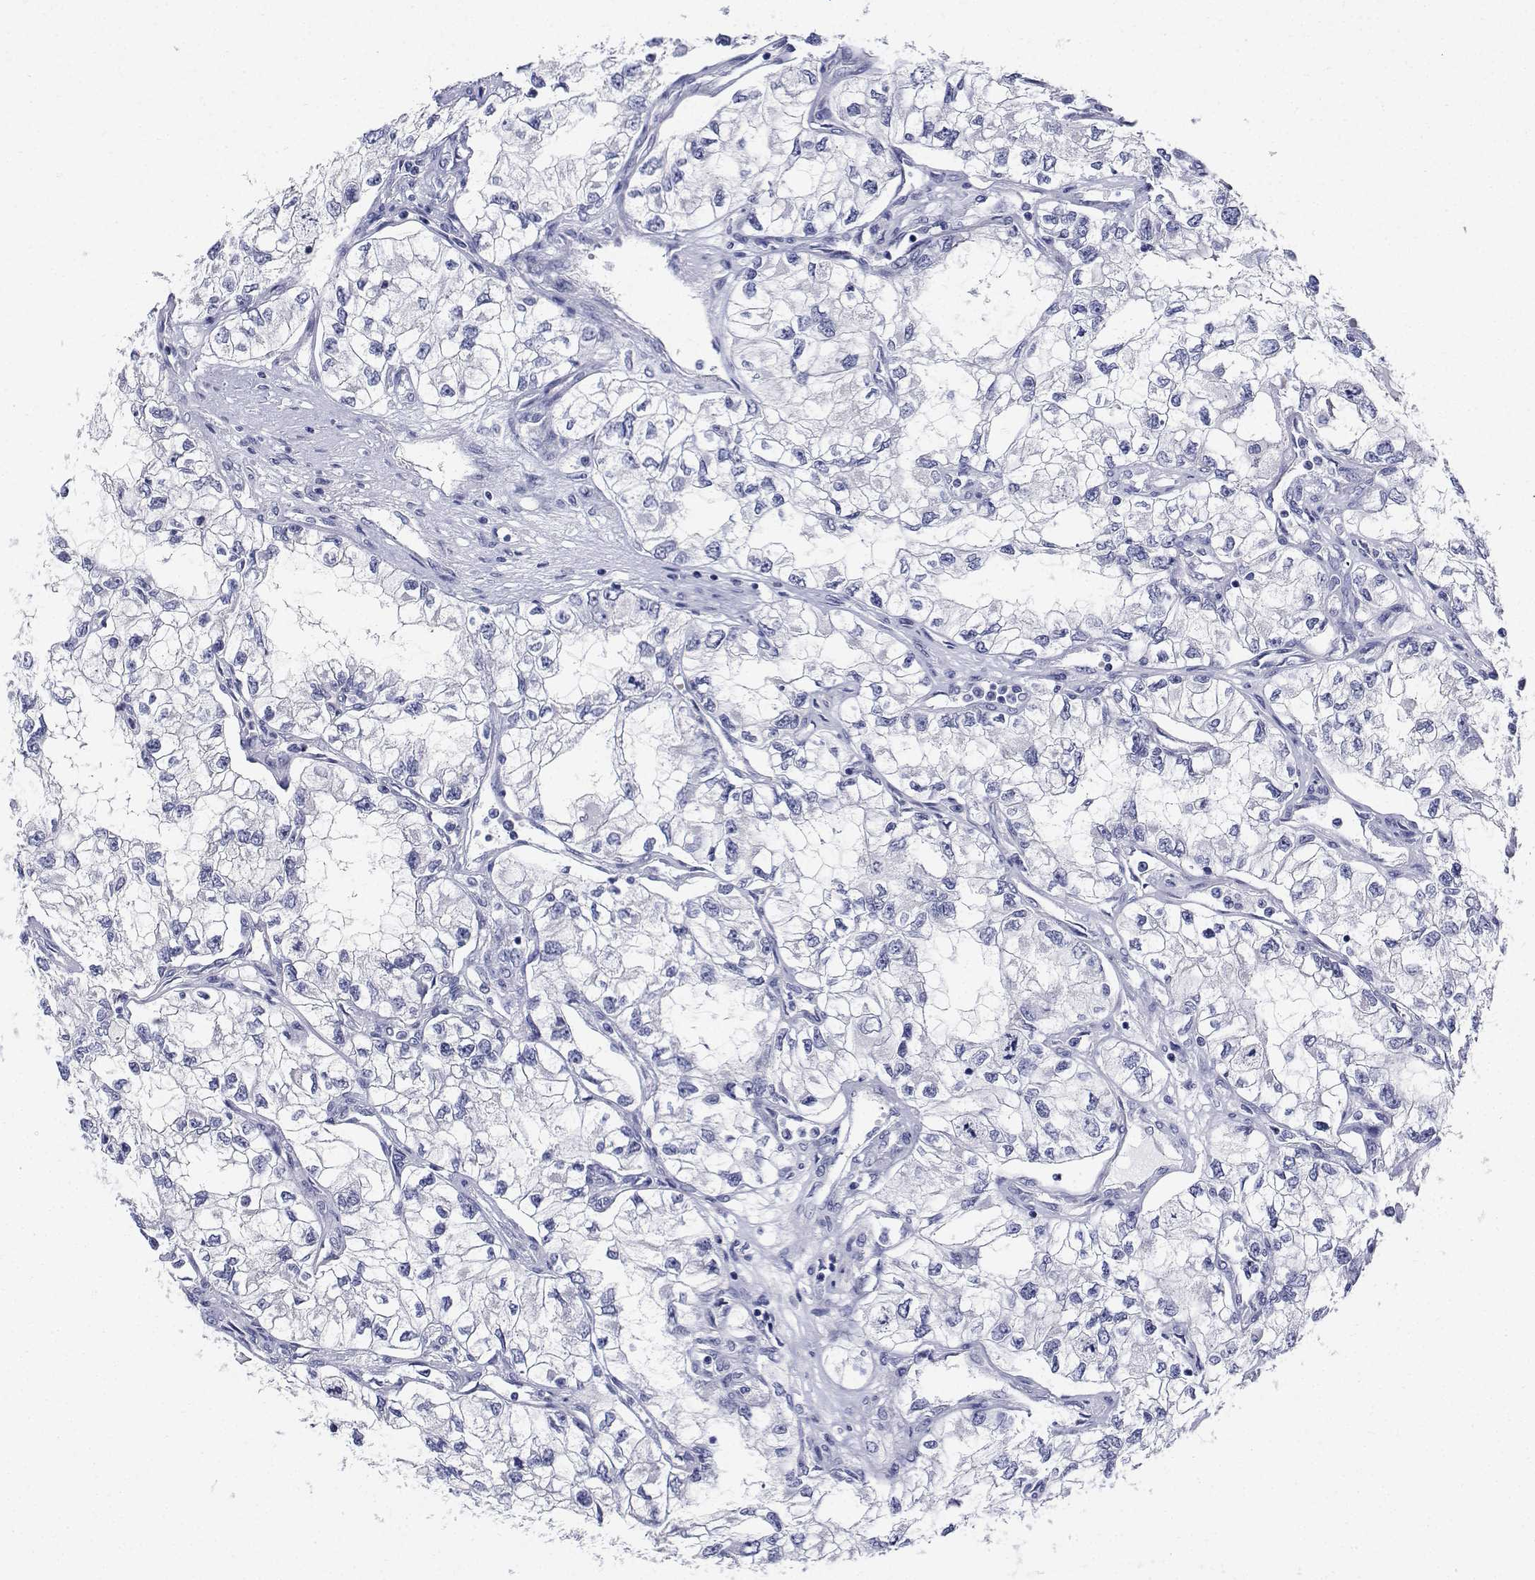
{"staining": {"intensity": "negative", "quantity": "none", "location": "none"}, "tissue": "renal cancer", "cell_type": "Tumor cells", "image_type": "cancer", "snomed": [{"axis": "morphology", "description": "Adenocarcinoma, NOS"}, {"axis": "topography", "description": "Kidney"}], "caption": "Immunohistochemistry micrograph of neoplastic tissue: adenocarcinoma (renal) stained with DAB (3,3'-diaminobenzidine) displays no significant protein expression in tumor cells.", "gene": "PLXNA4", "patient": {"sex": "female", "age": 59}}